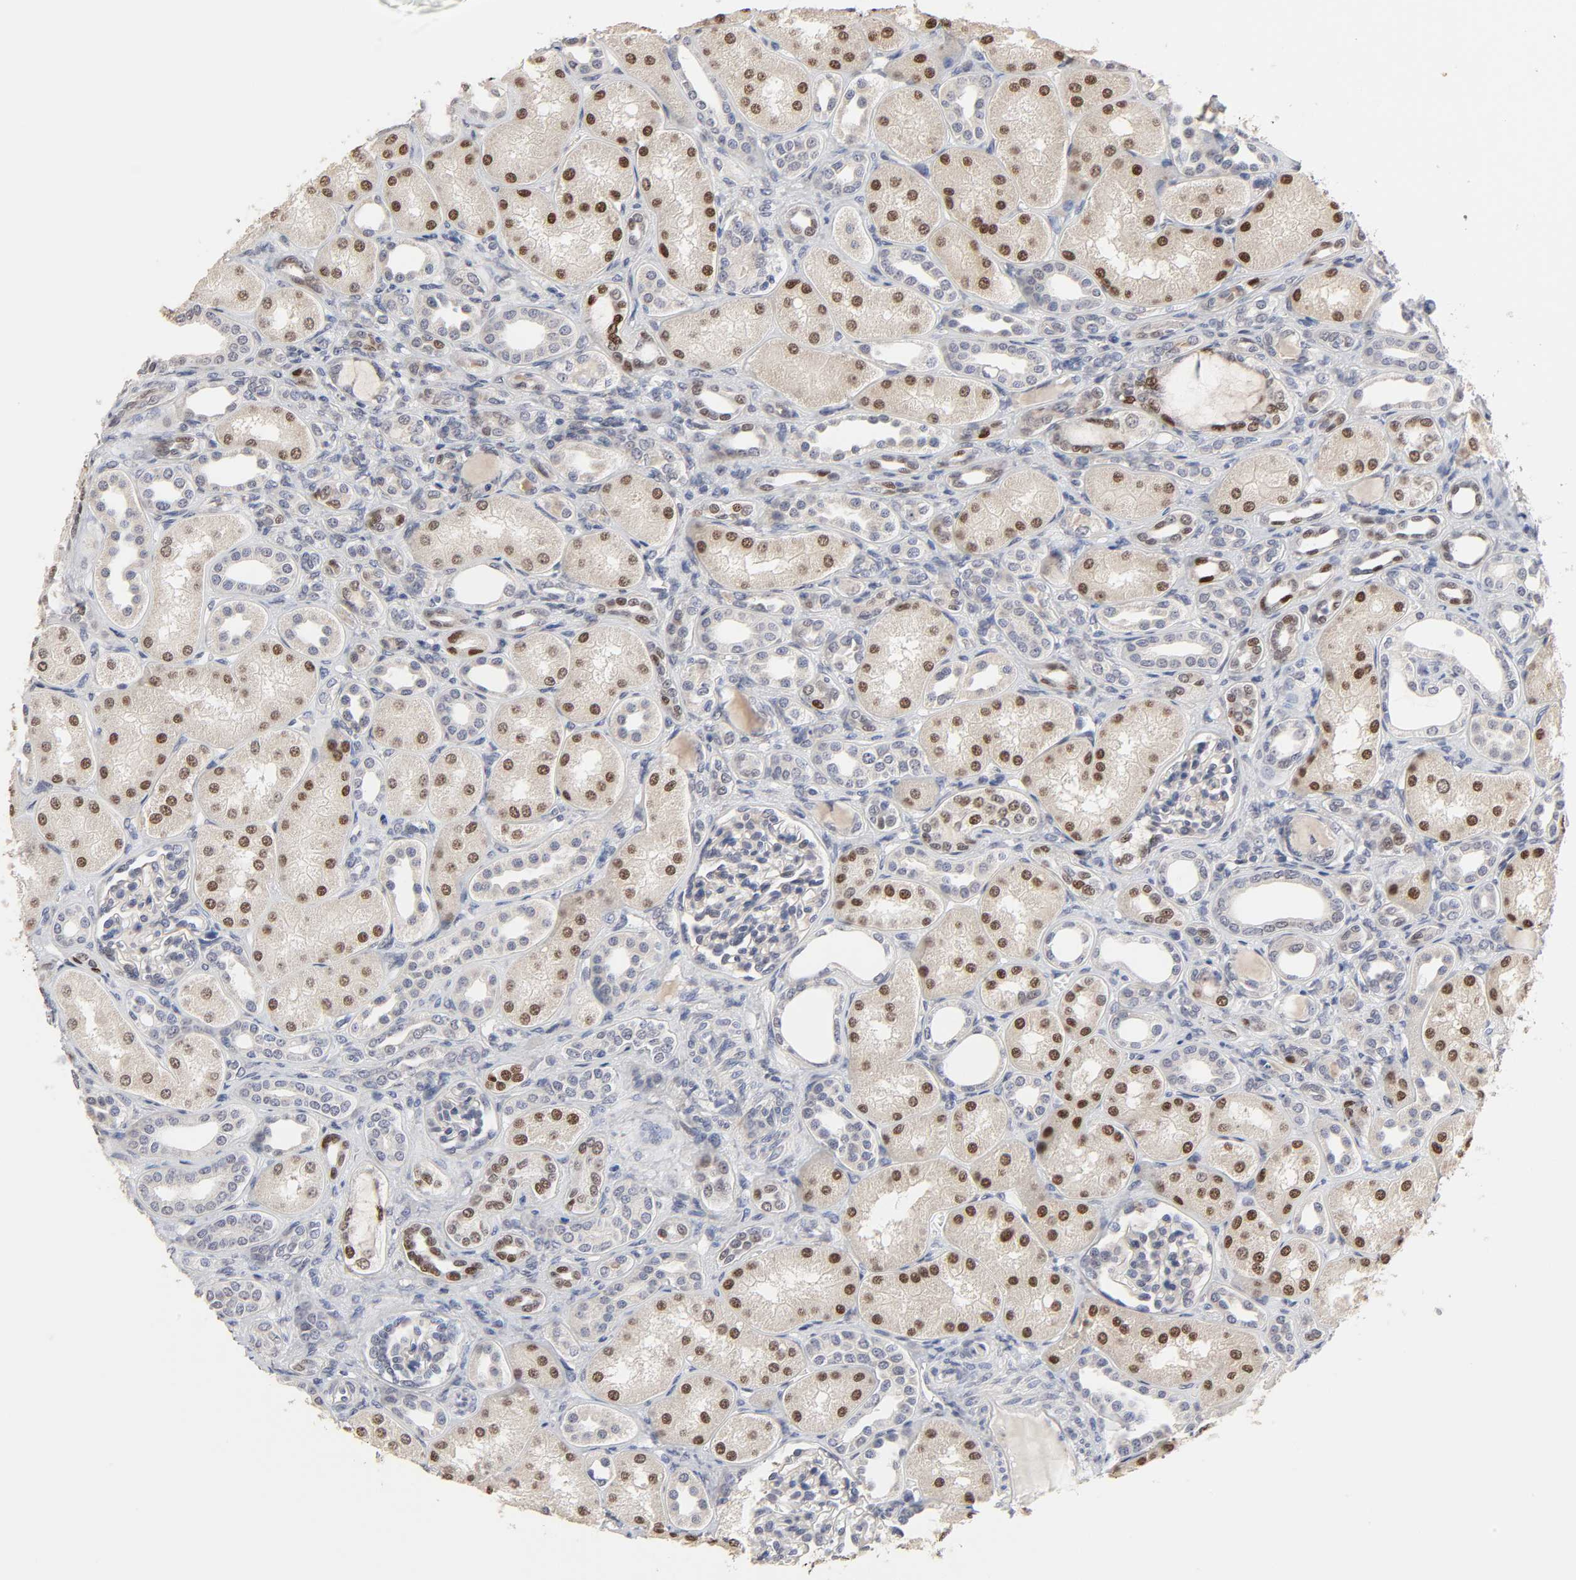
{"staining": {"intensity": "negative", "quantity": "none", "location": "none"}, "tissue": "kidney", "cell_type": "Cells in glomeruli", "image_type": "normal", "snomed": [{"axis": "morphology", "description": "Normal tissue, NOS"}, {"axis": "topography", "description": "Kidney"}], "caption": "DAB (3,3'-diaminobenzidine) immunohistochemical staining of unremarkable kidney demonstrates no significant expression in cells in glomeruli. (DAB (3,3'-diaminobenzidine) IHC, high magnification).", "gene": "HNF4A", "patient": {"sex": "male", "age": 7}}